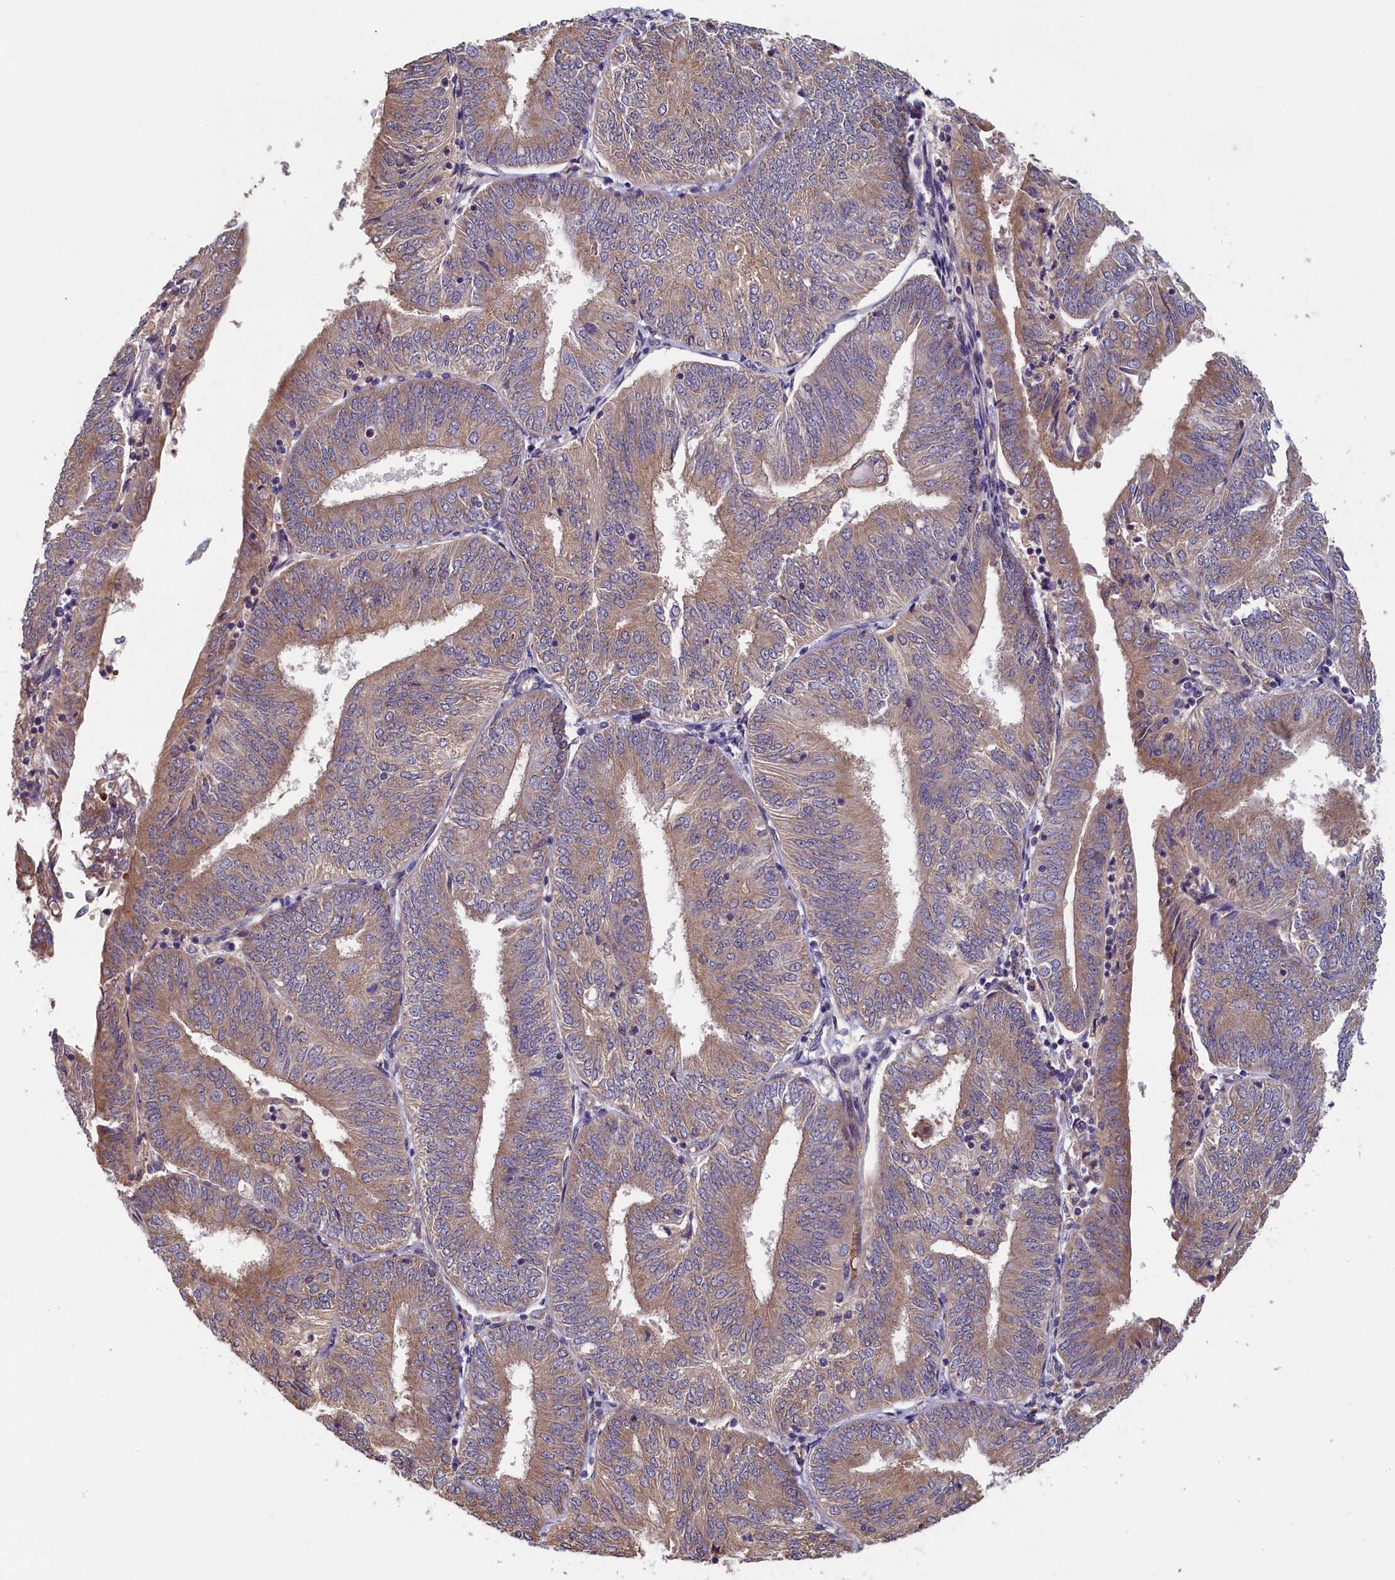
{"staining": {"intensity": "moderate", "quantity": ">75%", "location": "cytoplasmic/membranous"}, "tissue": "endometrial cancer", "cell_type": "Tumor cells", "image_type": "cancer", "snomed": [{"axis": "morphology", "description": "Adenocarcinoma, NOS"}, {"axis": "topography", "description": "Endometrium"}], "caption": "This photomicrograph demonstrates adenocarcinoma (endometrial) stained with immunohistochemistry (IHC) to label a protein in brown. The cytoplasmic/membranous of tumor cells show moderate positivity for the protein. Nuclei are counter-stained blue.", "gene": "CCDC9B", "patient": {"sex": "female", "age": 58}}